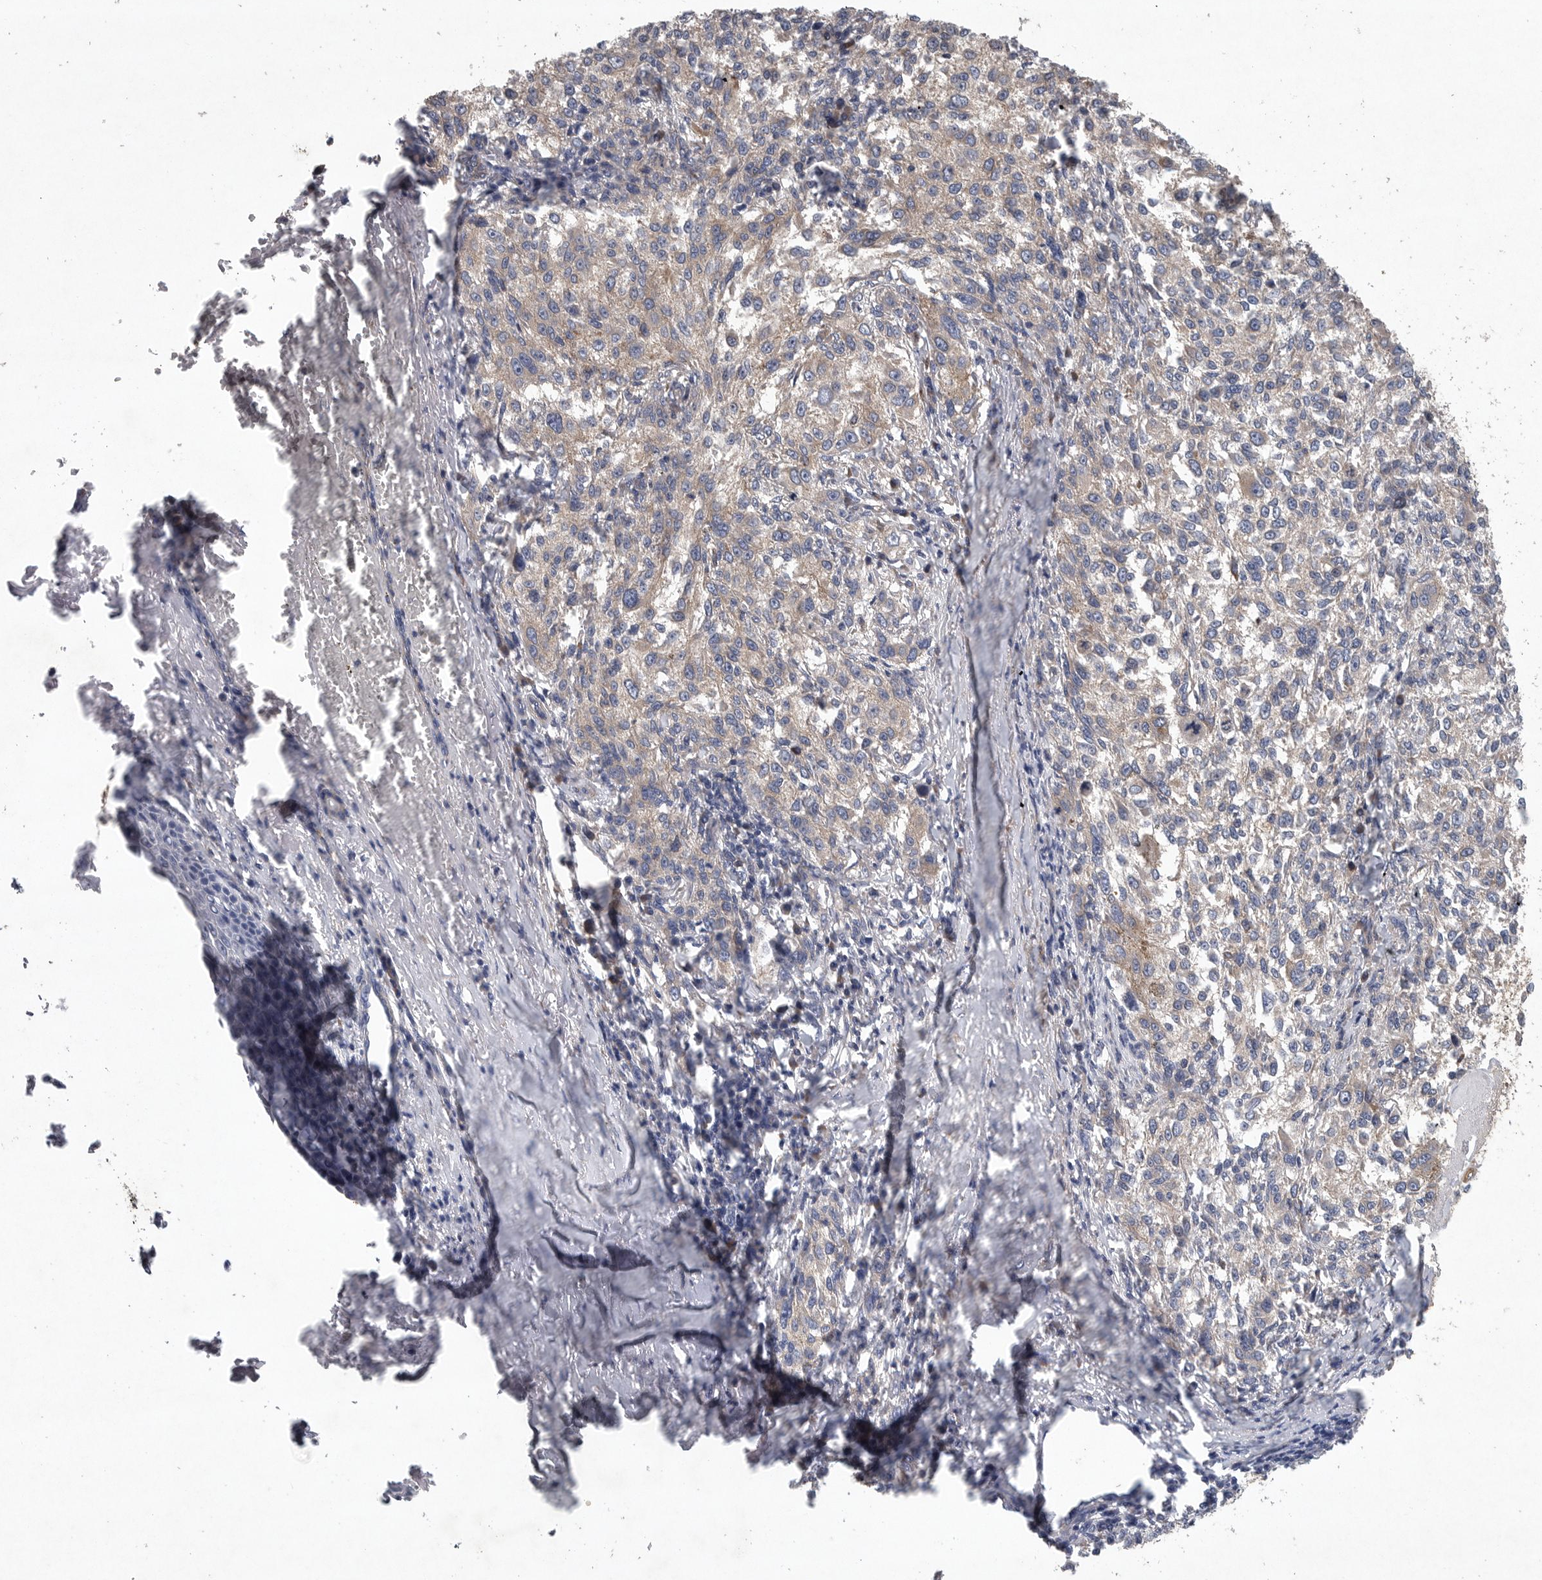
{"staining": {"intensity": "weak", "quantity": "25%-75%", "location": "cytoplasmic/membranous"}, "tissue": "melanoma", "cell_type": "Tumor cells", "image_type": "cancer", "snomed": [{"axis": "morphology", "description": "Necrosis, NOS"}, {"axis": "morphology", "description": "Malignant melanoma, NOS"}, {"axis": "topography", "description": "Skin"}], "caption": "Immunohistochemistry micrograph of malignant melanoma stained for a protein (brown), which reveals low levels of weak cytoplasmic/membranous staining in about 25%-75% of tumor cells.", "gene": "OXR1", "patient": {"sex": "female", "age": 87}}